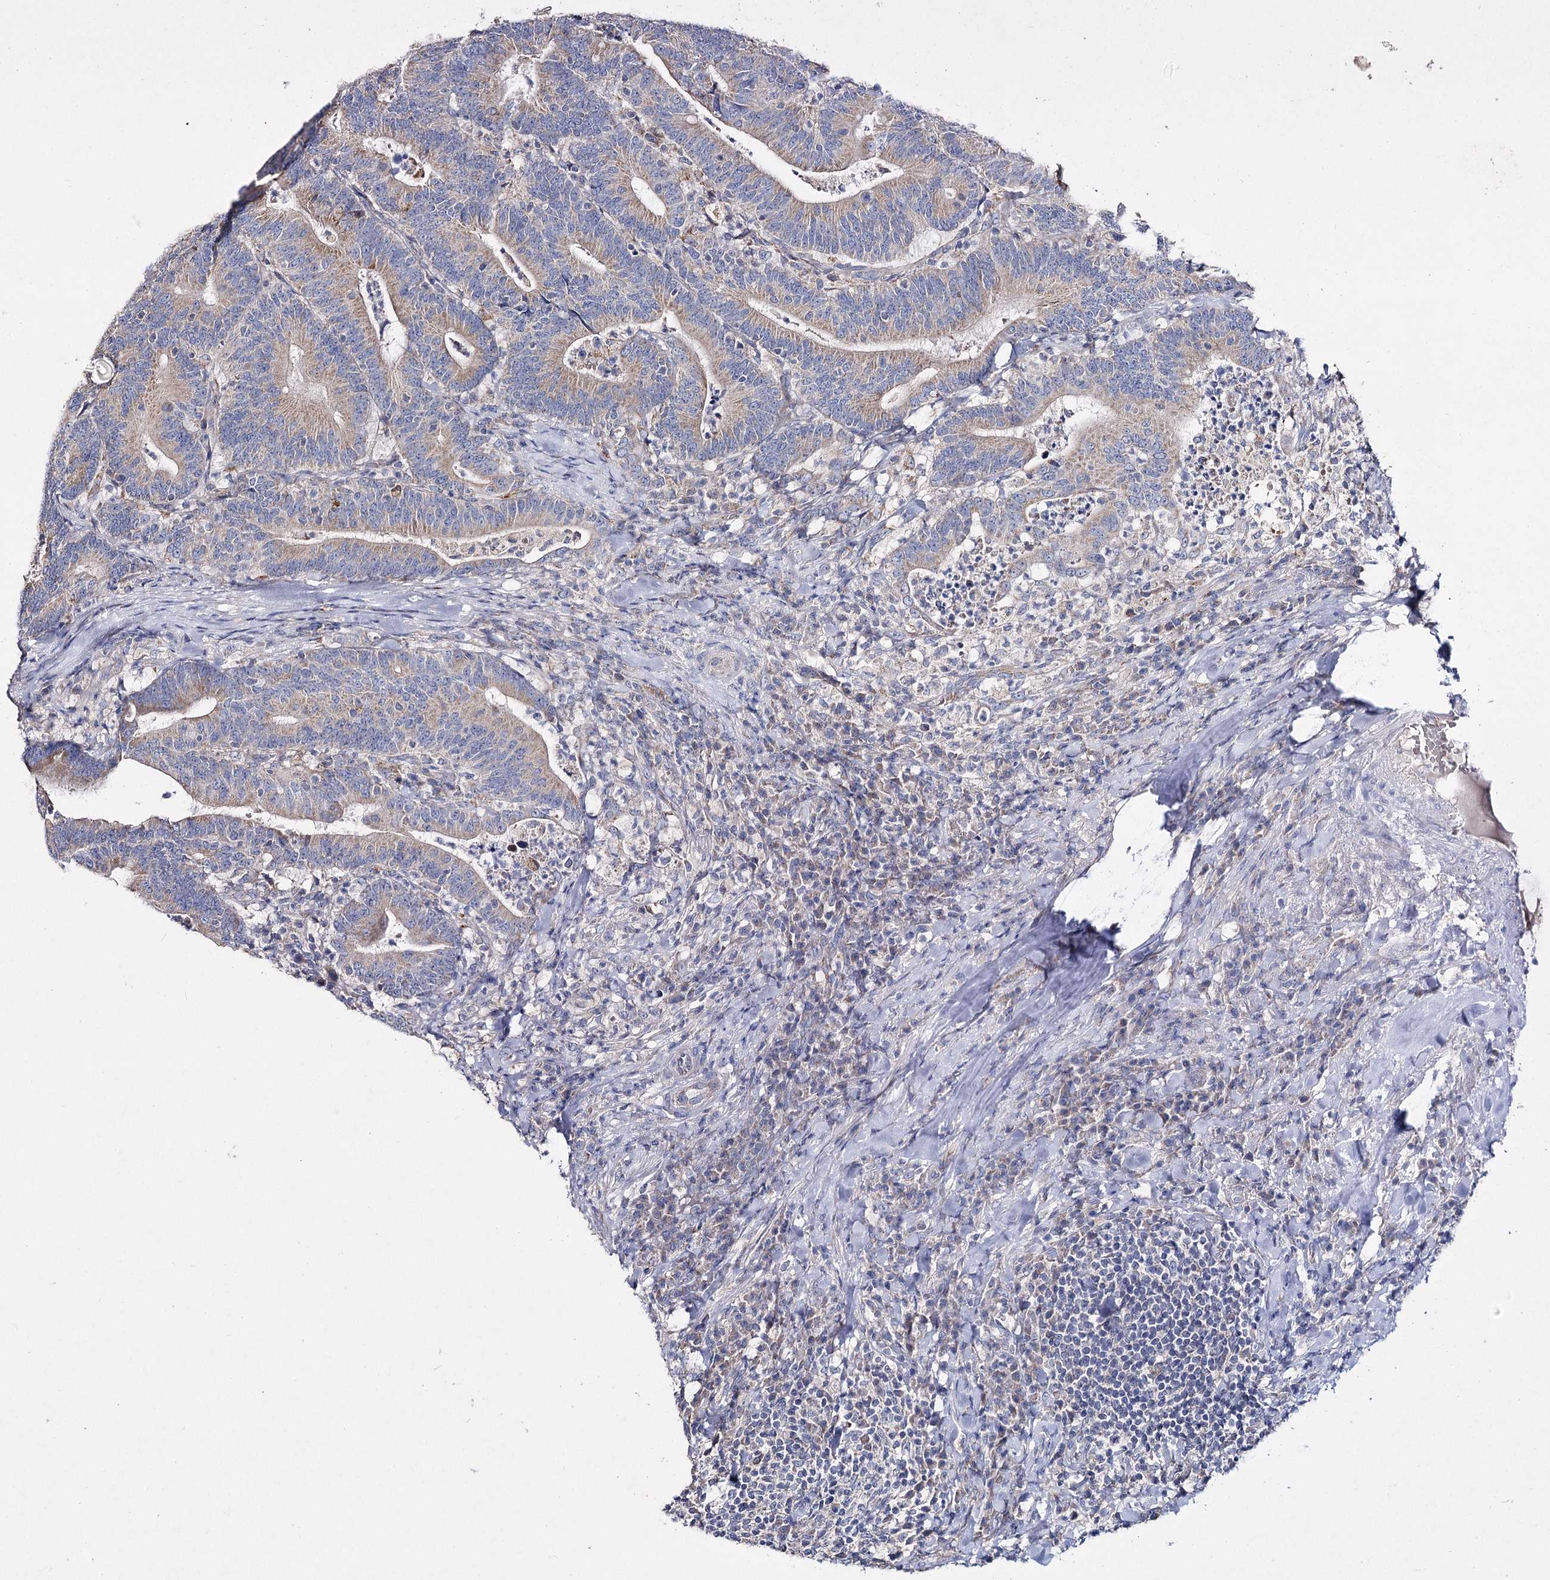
{"staining": {"intensity": "weak", "quantity": "25%-75%", "location": "cytoplasmic/membranous"}, "tissue": "colorectal cancer", "cell_type": "Tumor cells", "image_type": "cancer", "snomed": [{"axis": "morphology", "description": "Adenocarcinoma, NOS"}, {"axis": "topography", "description": "Colon"}], "caption": "Tumor cells show weak cytoplasmic/membranous positivity in about 25%-75% of cells in colorectal cancer.", "gene": "TMEM187", "patient": {"sex": "female", "age": 66}}